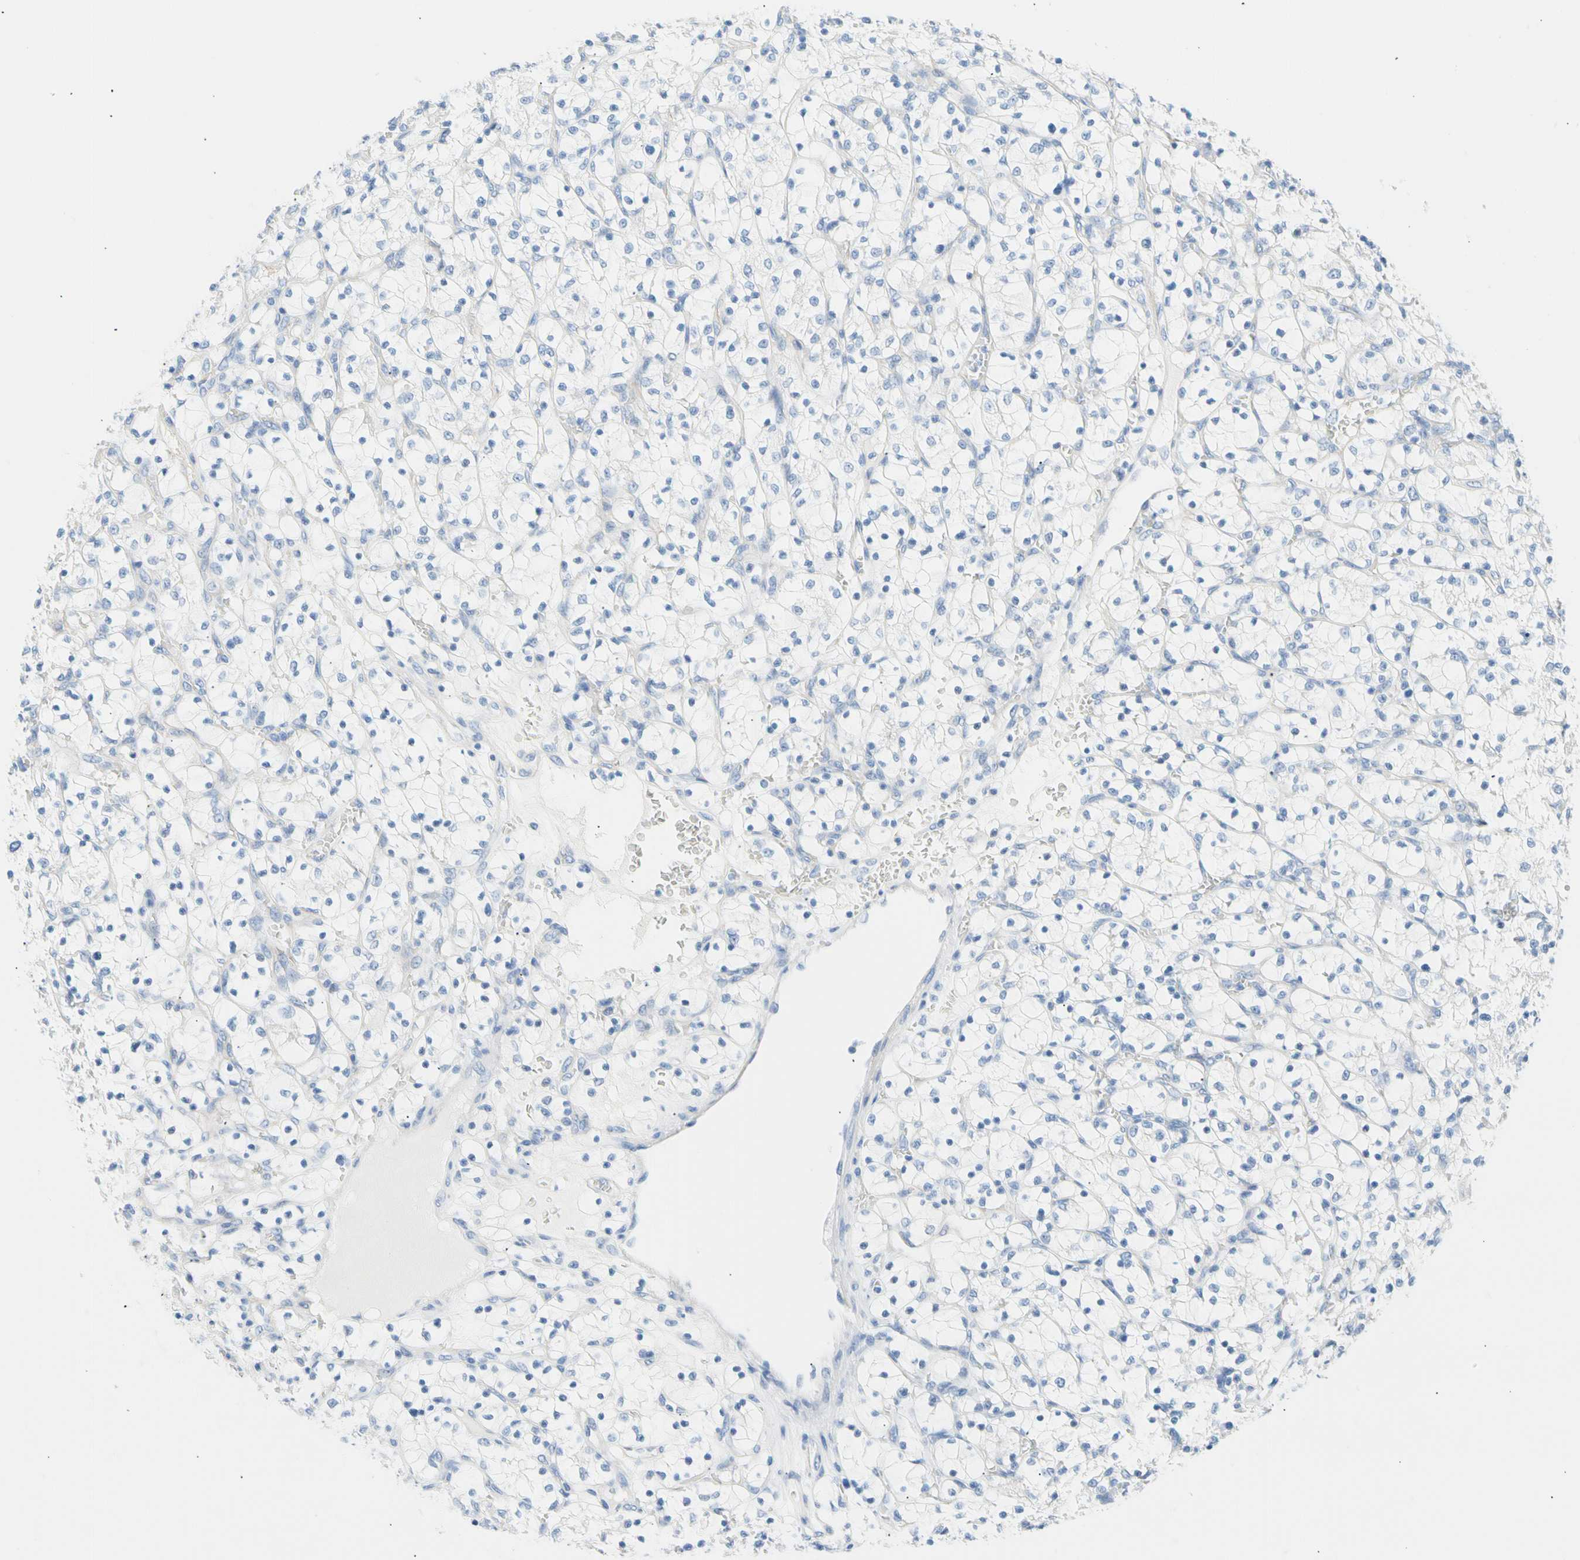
{"staining": {"intensity": "negative", "quantity": "none", "location": "none"}, "tissue": "renal cancer", "cell_type": "Tumor cells", "image_type": "cancer", "snomed": [{"axis": "morphology", "description": "Adenocarcinoma, NOS"}, {"axis": "topography", "description": "Kidney"}], "caption": "High magnification brightfield microscopy of adenocarcinoma (renal) stained with DAB (brown) and counterstained with hematoxylin (blue): tumor cells show no significant positivity.", "gene": "CEL", "patient": {"sex": "female", "age": 69}}